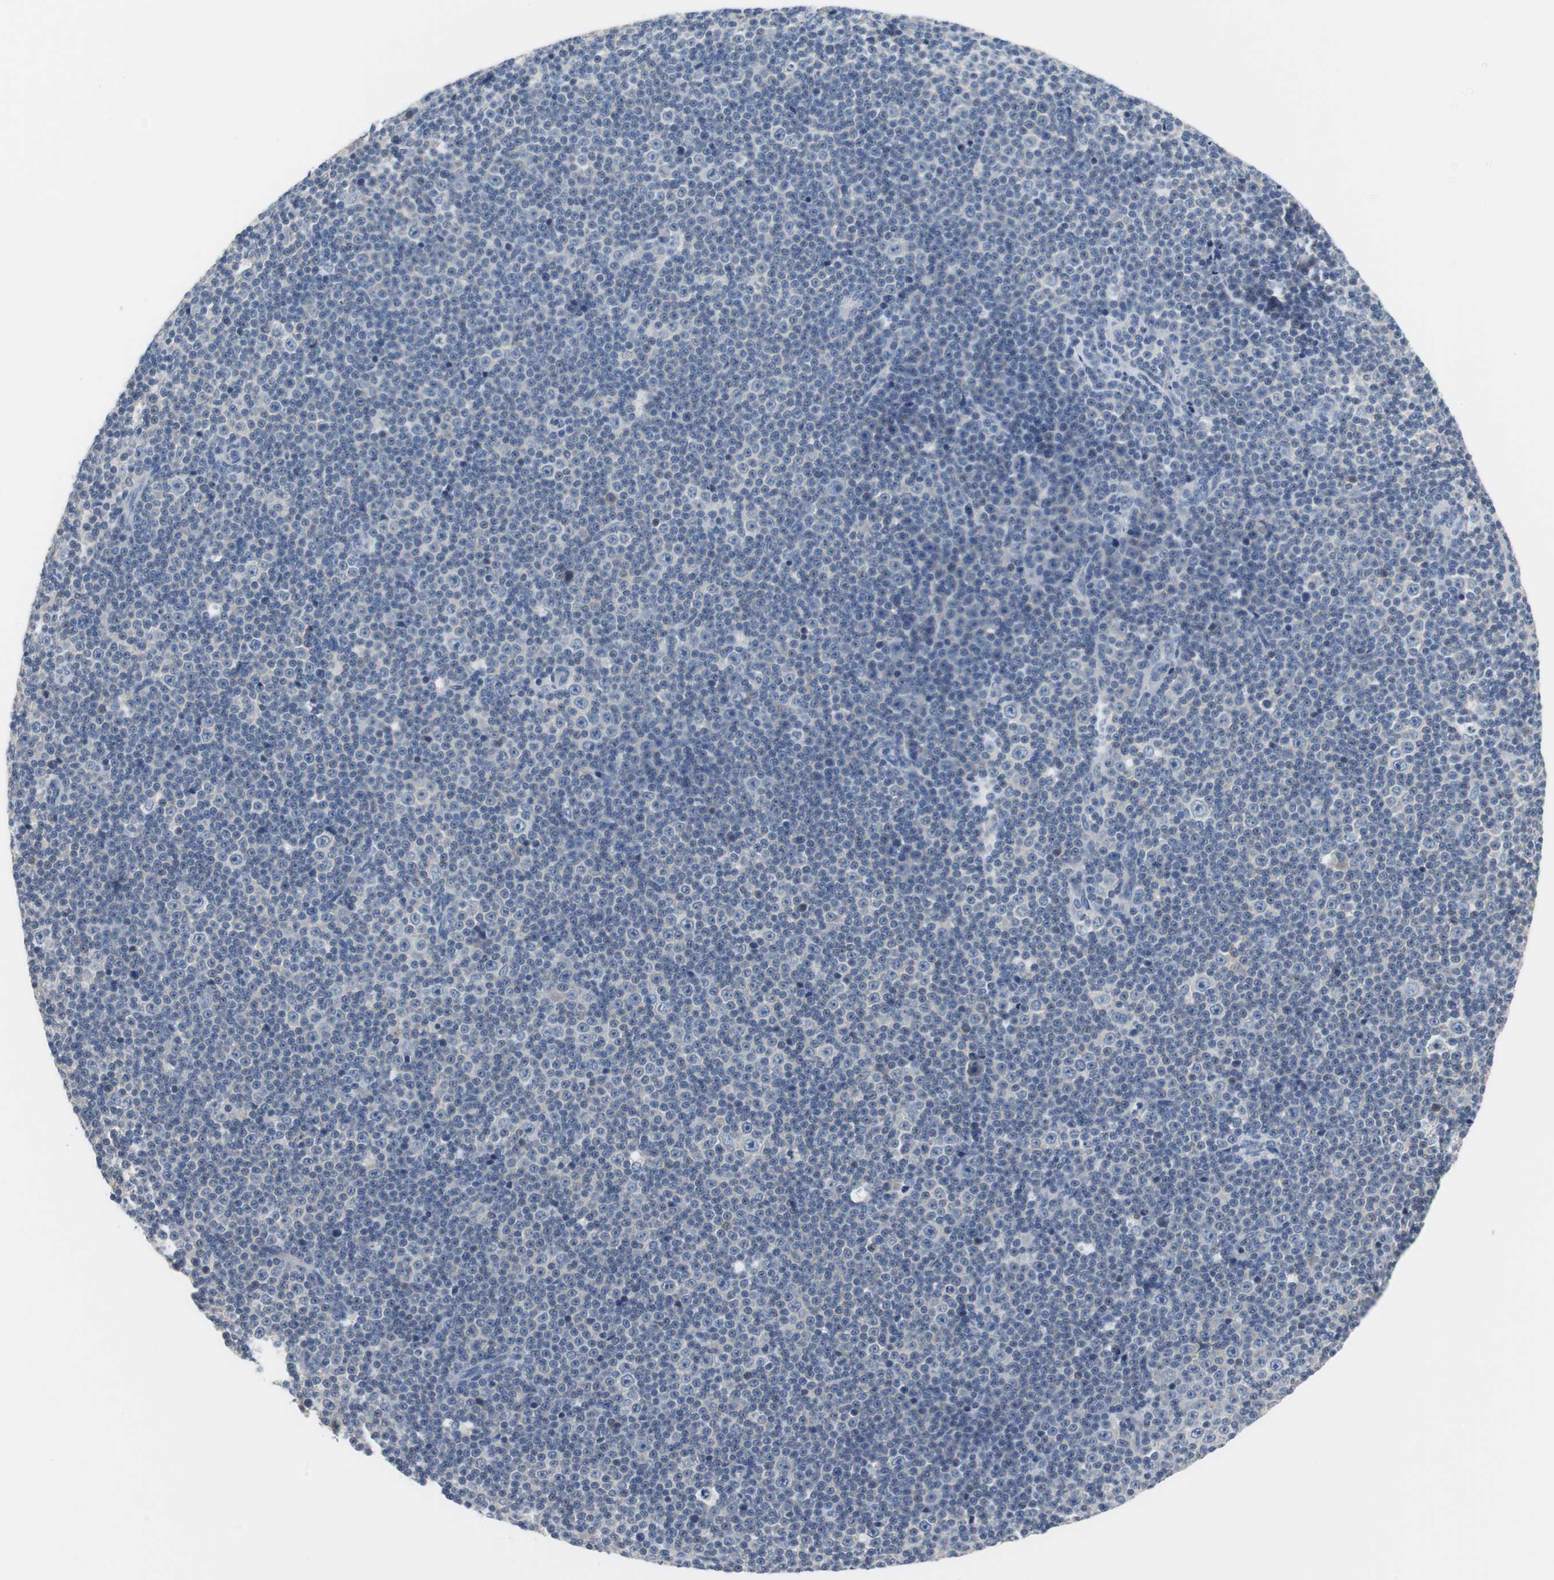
{"staining": {"intensity": "negative", "quantity": "none", "location": "none"}, "tissue": "lymphoma", "cell_type": "Tumor cells", "image_type": "cancer", "snomed": [{"axis": "morphology", "description": "Malignant lymphoma, non-Hodgkin's type, Low grade"}, {"axis": "topography", "description": "Lymph node"}], "caption": "High power microscopy micrograph of an immunohistochemistry (IHC) micrograph of low-grade malignant lymphoma, non-Hodgkin's type, revealing no significant expression in tumor cells.", "gene": "GLCCI1", "patient": {"sex": "female", "age": 67}}